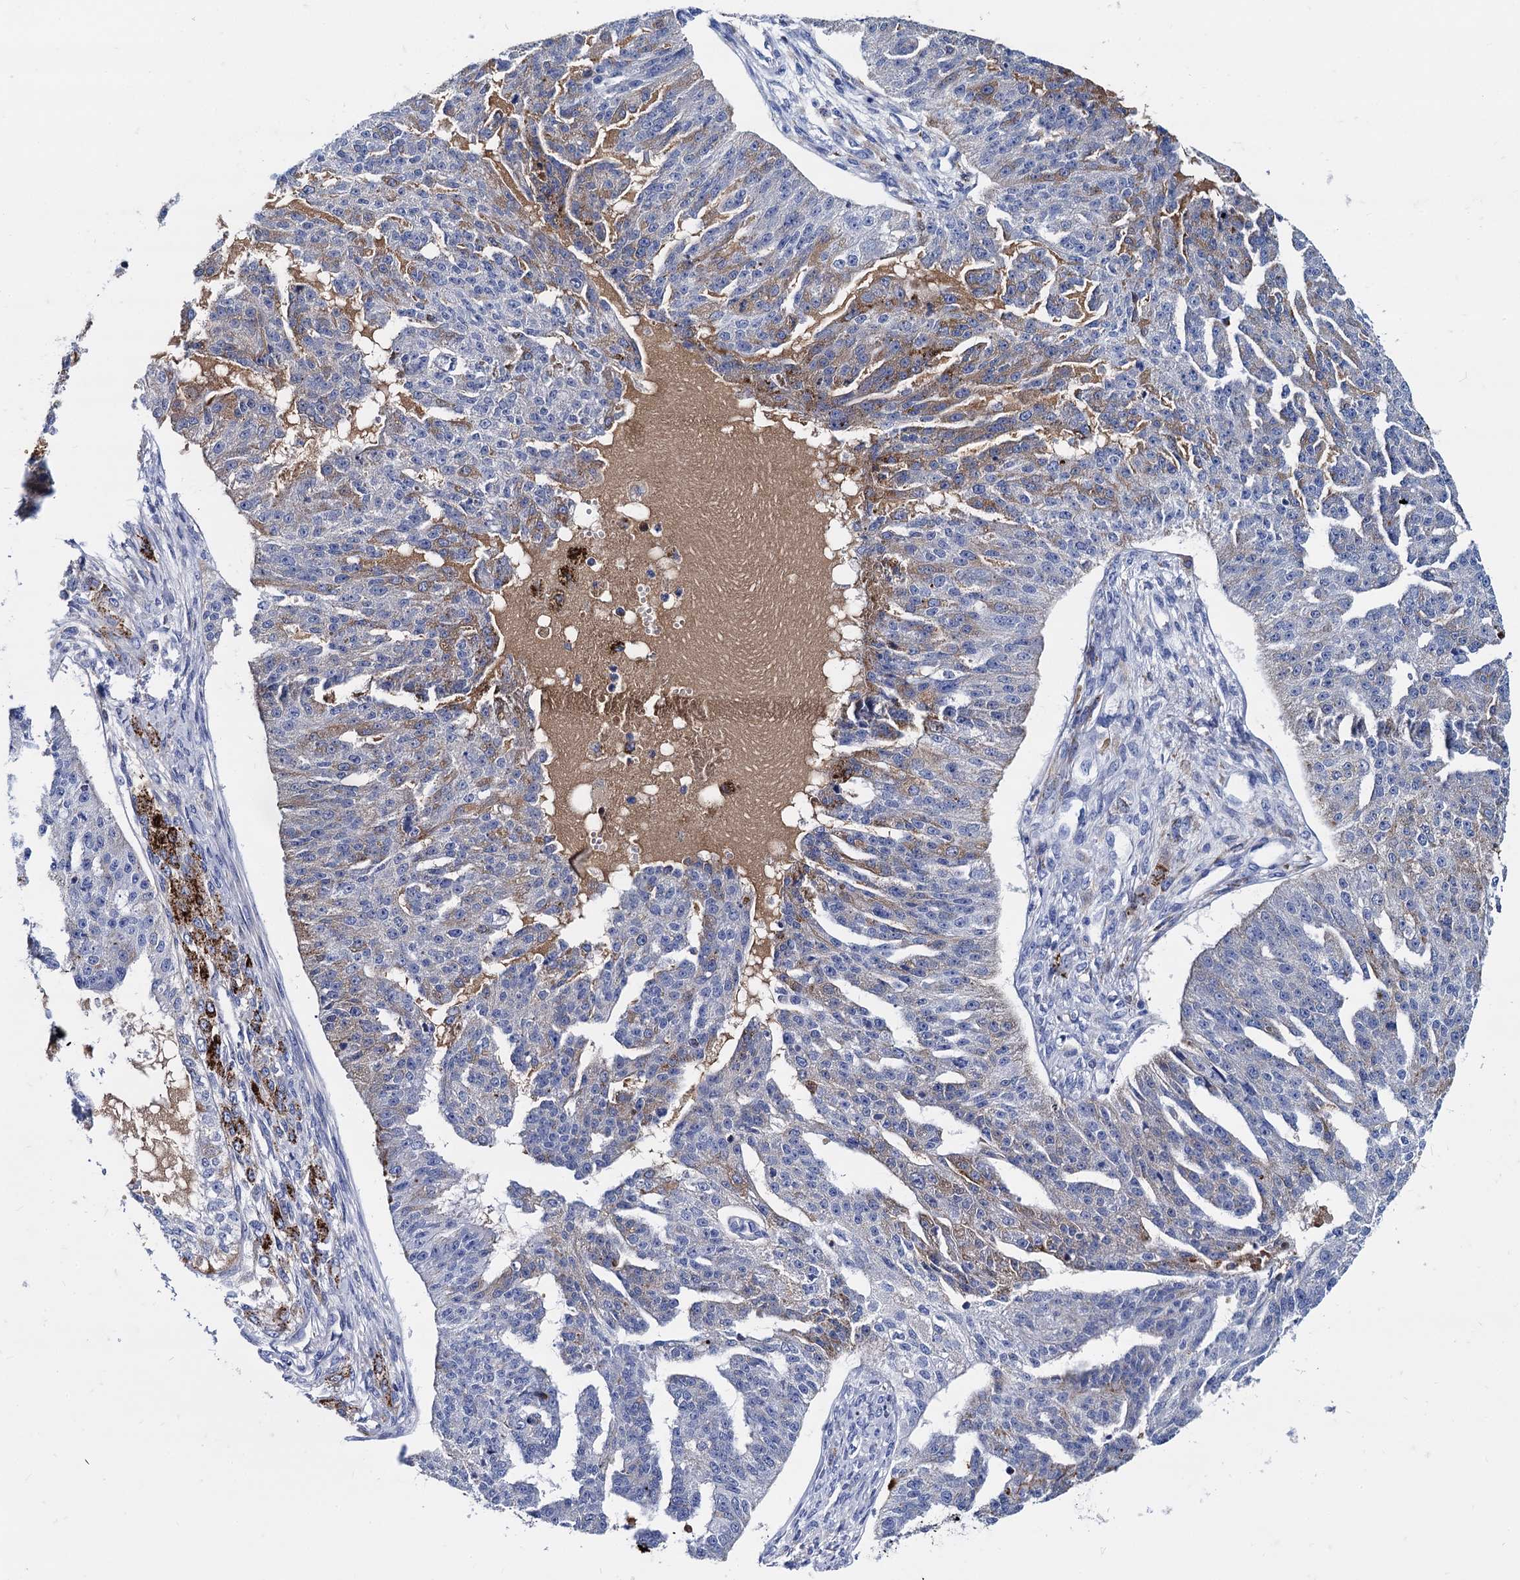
{"staining": {"intensity": "moderate", "quantity": "<25%", "location": "cytoplasmic/membranous"}, "tissue": "ovarian cancer", "cell_type": "Tumor cells", "image_type": "cancer", "snomed": [{"axis": "morphology", "description": "Cystadenocarcinoma, serous, NOS"}, {"axis": "topography", "description": "Ovary"}], "caption": "This micrograph displays immunohistochemistry (IHC) staining of serous cystadenocarcinoma (ovarian), with low moderate cytoplasmic/membranous staining in about <25% of tumor cells.", "gene": "APOD", "patient": {"sex": "female", "age": 79}}